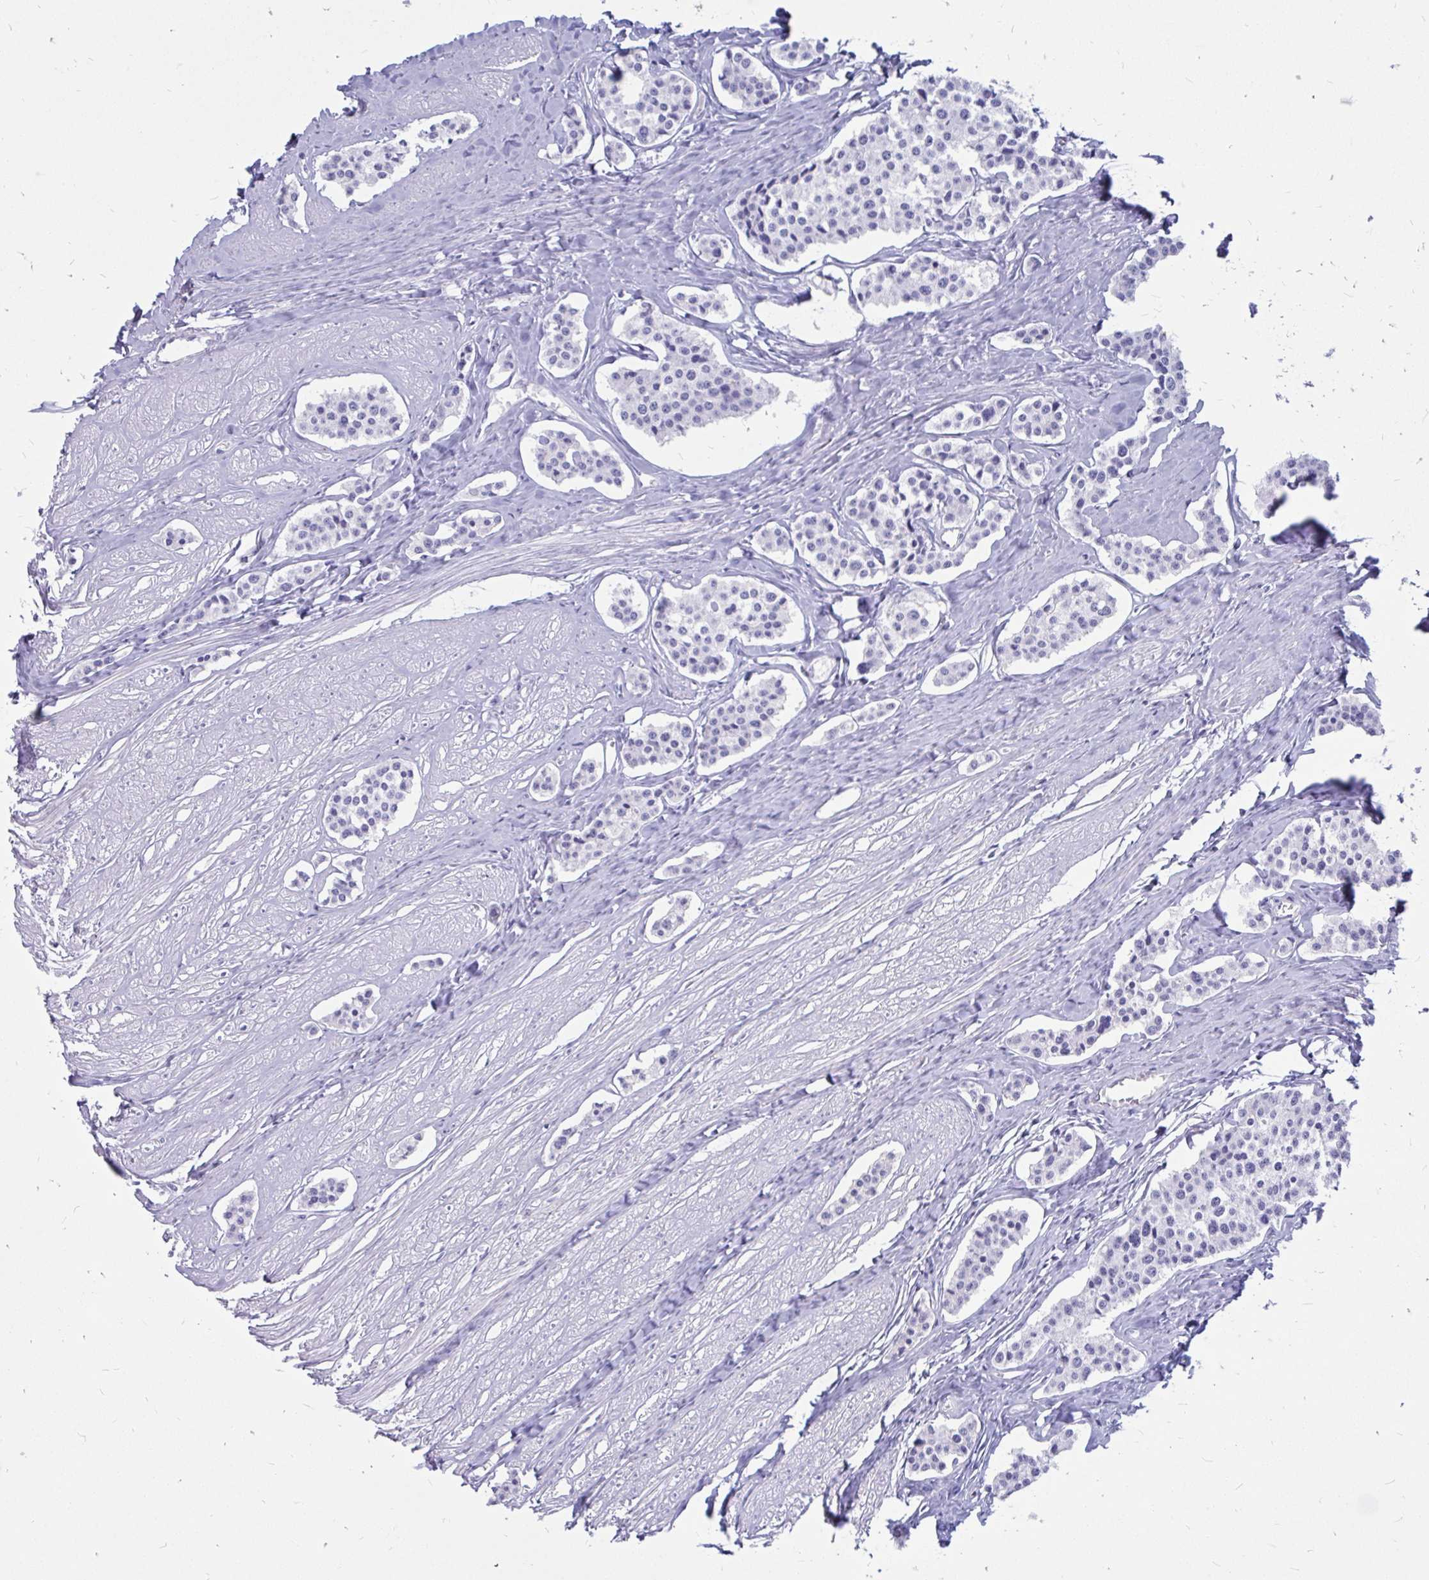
{"staining": {"intensity": "negative", "quantity": "none", "location": "none"}, "tissue": "carcinoid", "cell_type": "Tumor cells", "image_type": "cancer", "snomed": [{"axis": "morphology", "description": "Carcinoid, malignant, NOS"}, {"axis": "topography", "description": "Small intestine"}], "caption": "A histopathology image of human carcinoid is negative for staining in tumor cells.", "gene": "IGSF5", "patient": {"sex": "male", "age": 60}}